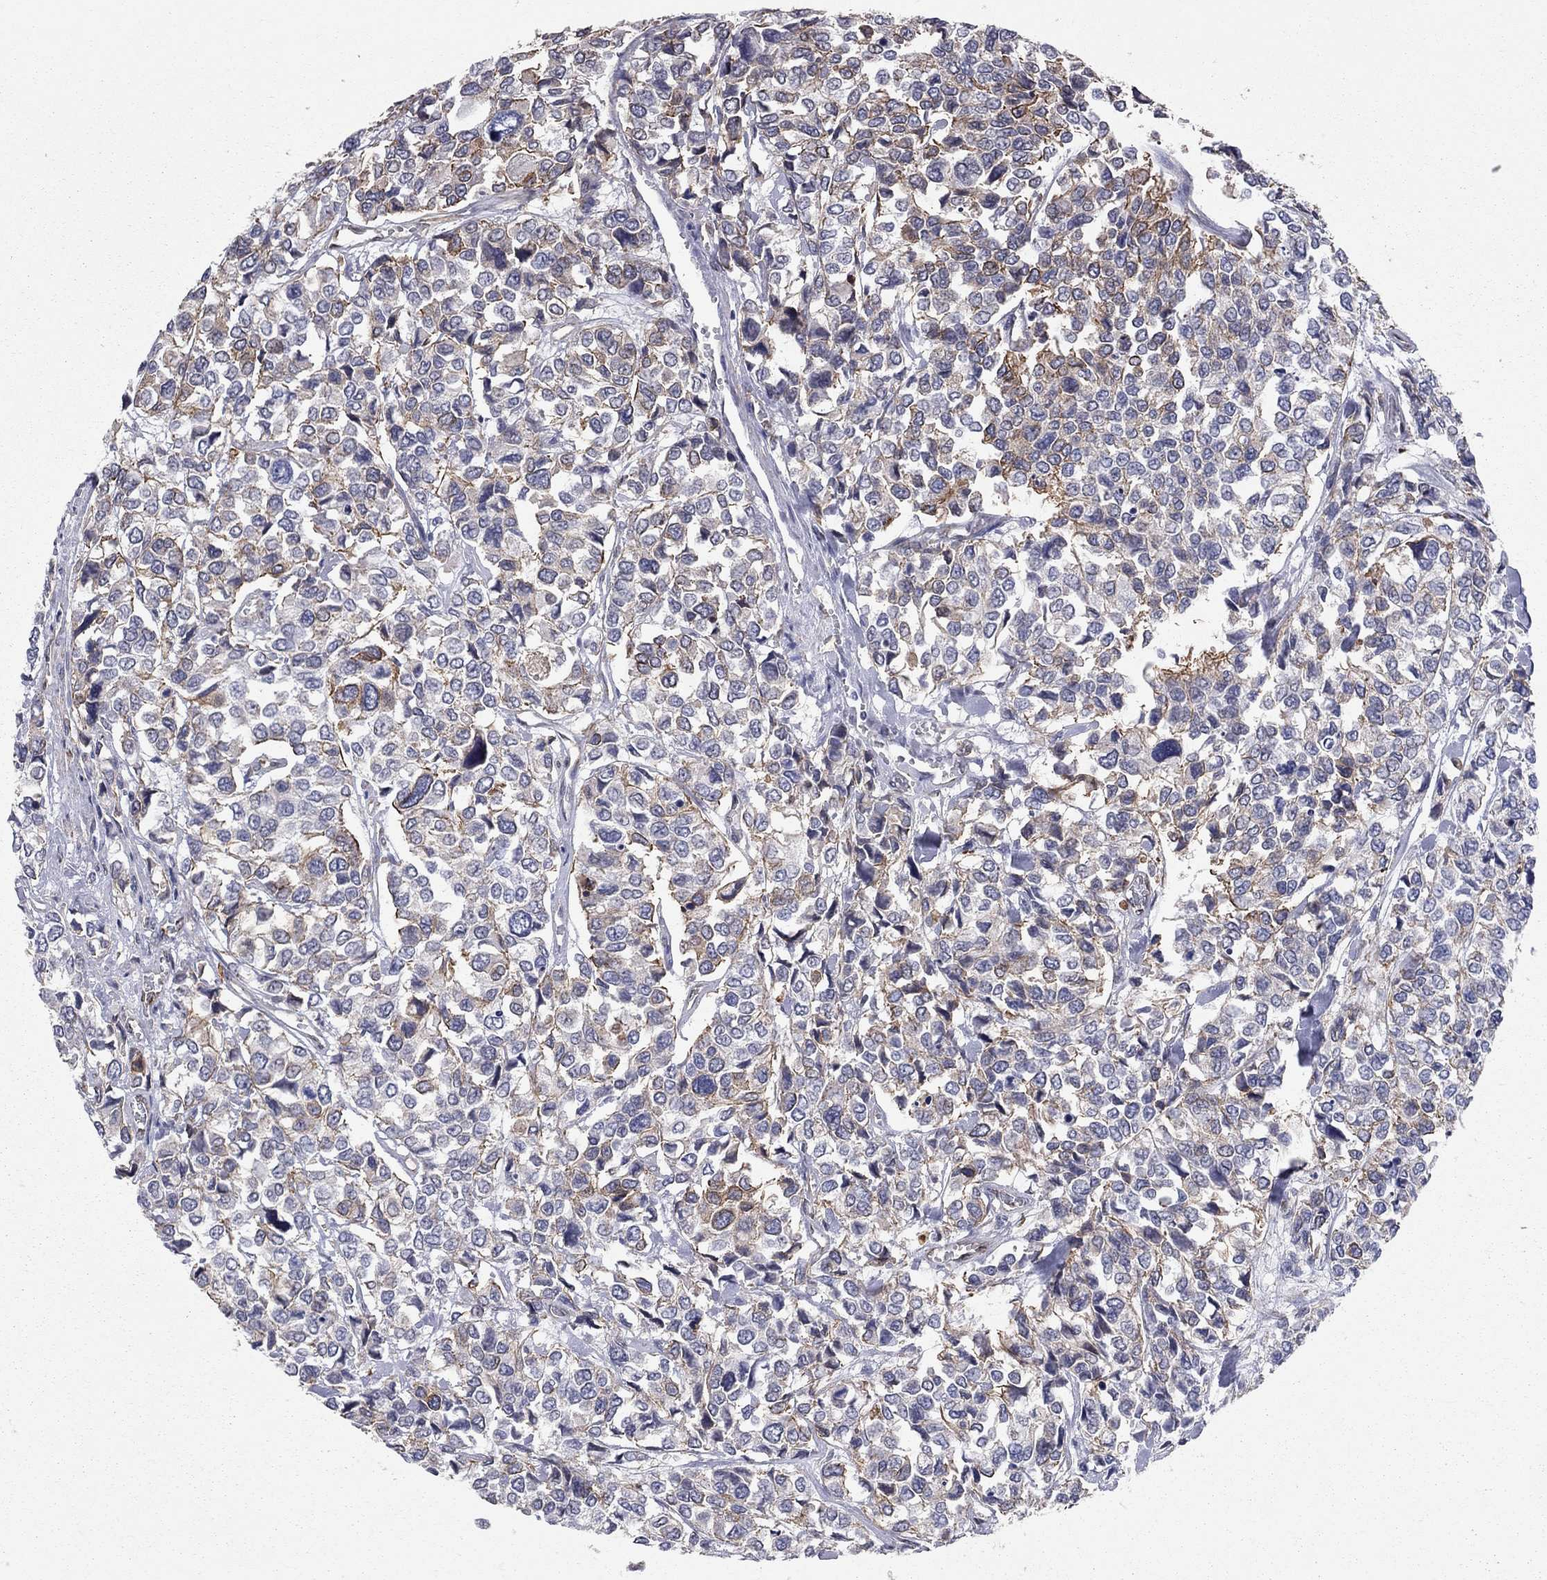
{"staining": {"intensity": "strong", "quantity": "<25%", "location": "cytoplasmic/membranous"}, "tissue": "urothelial cancer", "cell_type": "Tumor cells", "image_type": "cancer", "snomed": [{"axis": "morphology", "description": "Urothelial carcinoma, High grade"}, {"axis": "topography", "description": "Urinary bladder"}], "caption": "The photomicrograph demonstrates staining of high-grade urothelial carcinoma, revealing strong cytoplasmic/membranous protein expression (brown color) within tumor cells. The staining was performed using DAB to visualize the protein expression in brown, while the nuclei were stained in blue with hematoxylin (Magnification: 20x).", "gene": "BICDL2", "patient": {"sex": "male", "age": 77}}